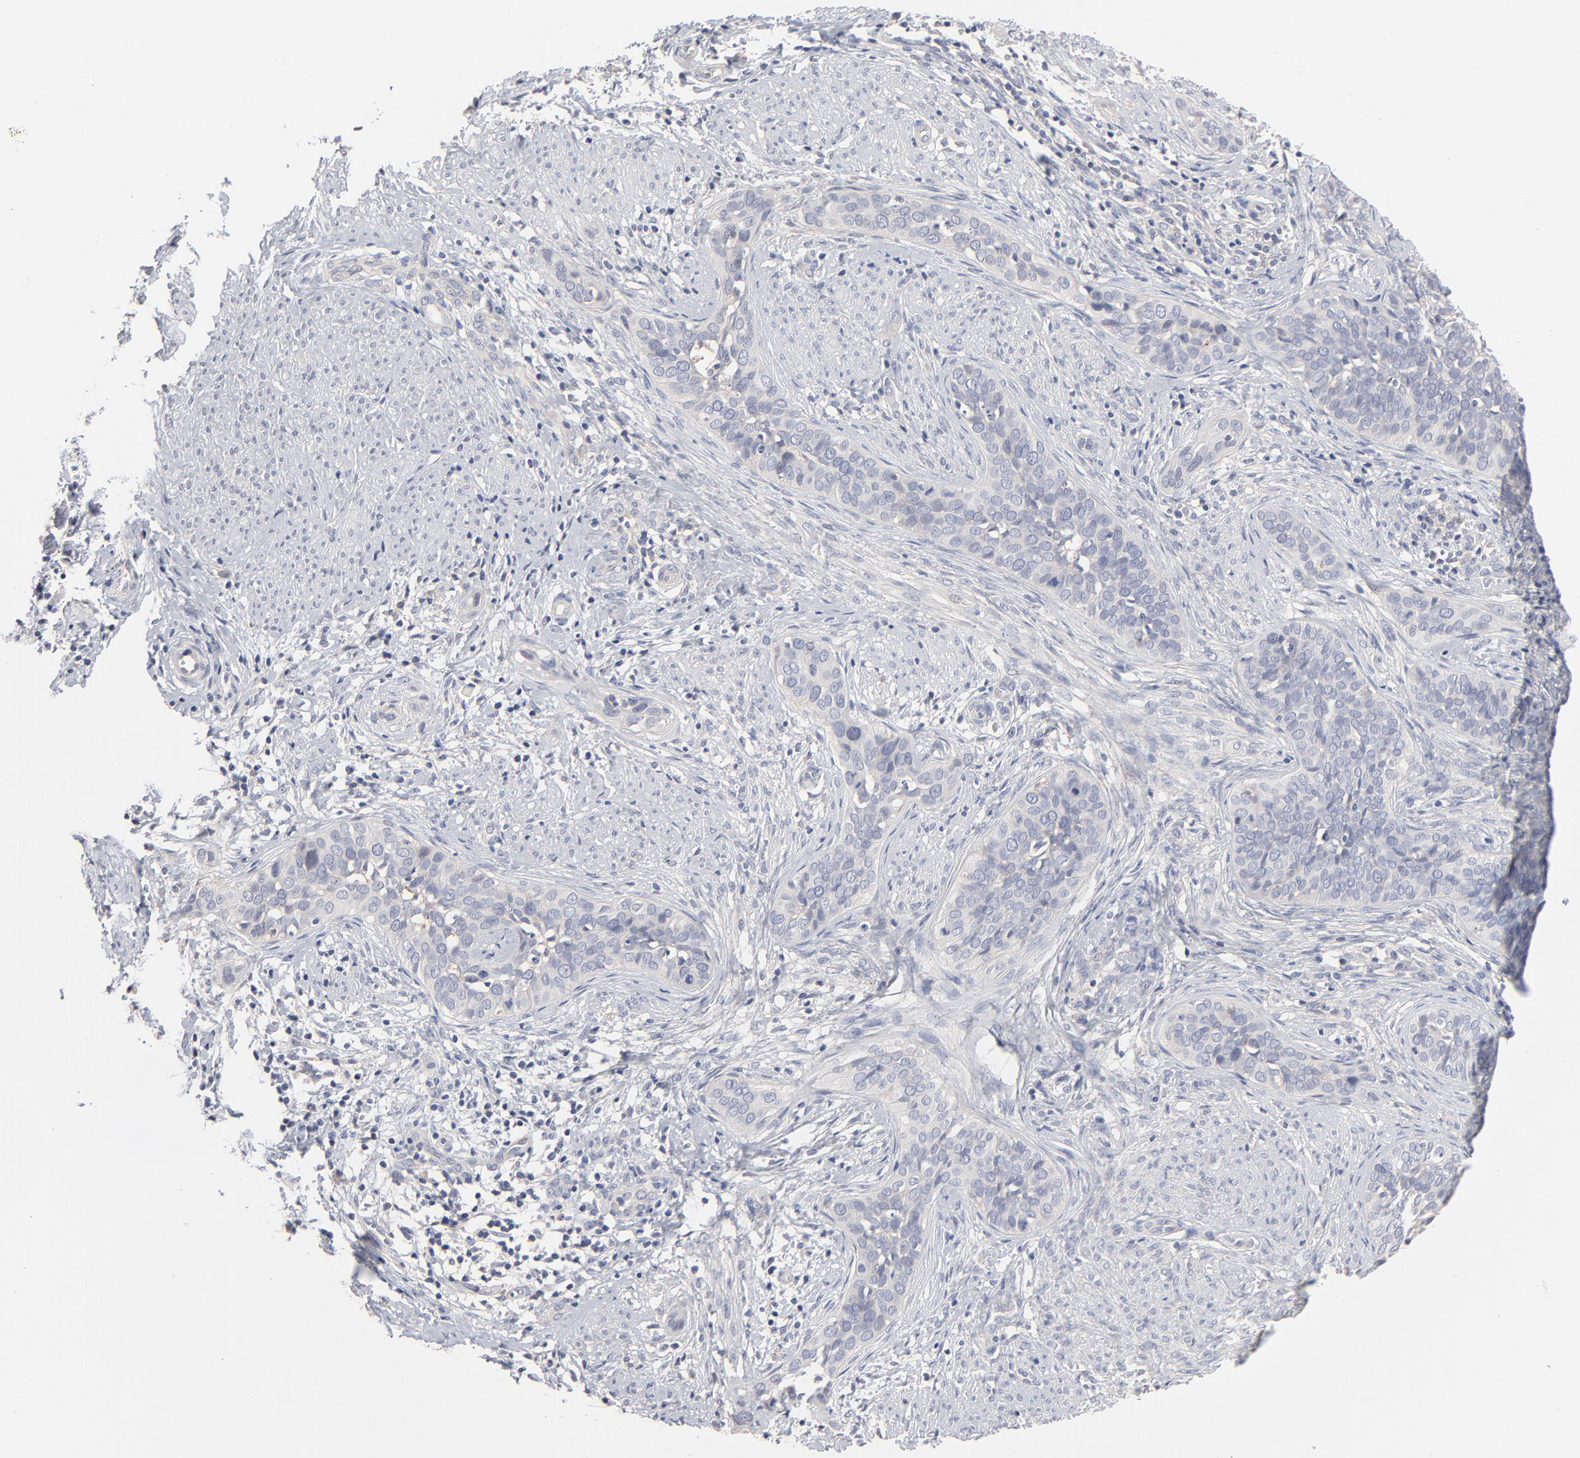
{"staining": {"intensity": "negative", "quantity": "none", "location": "none"}, "tissue": "cervical cancer", "cell_type": "Tumor cells", "image_type": "cancer", "snomed": [{"axis": "morphology", "description": "Squamous cell carcinoma, NOS"}, {"axis": "topography", "description": "Cervix"}], "caption": "Immunohistochemistry (IHC) image of cervical cancer stained for a protein (brown), which shows no staining in tumor cells.", "gene": "SLC16A1", "patient": {"sex": "female", "age": 31}}